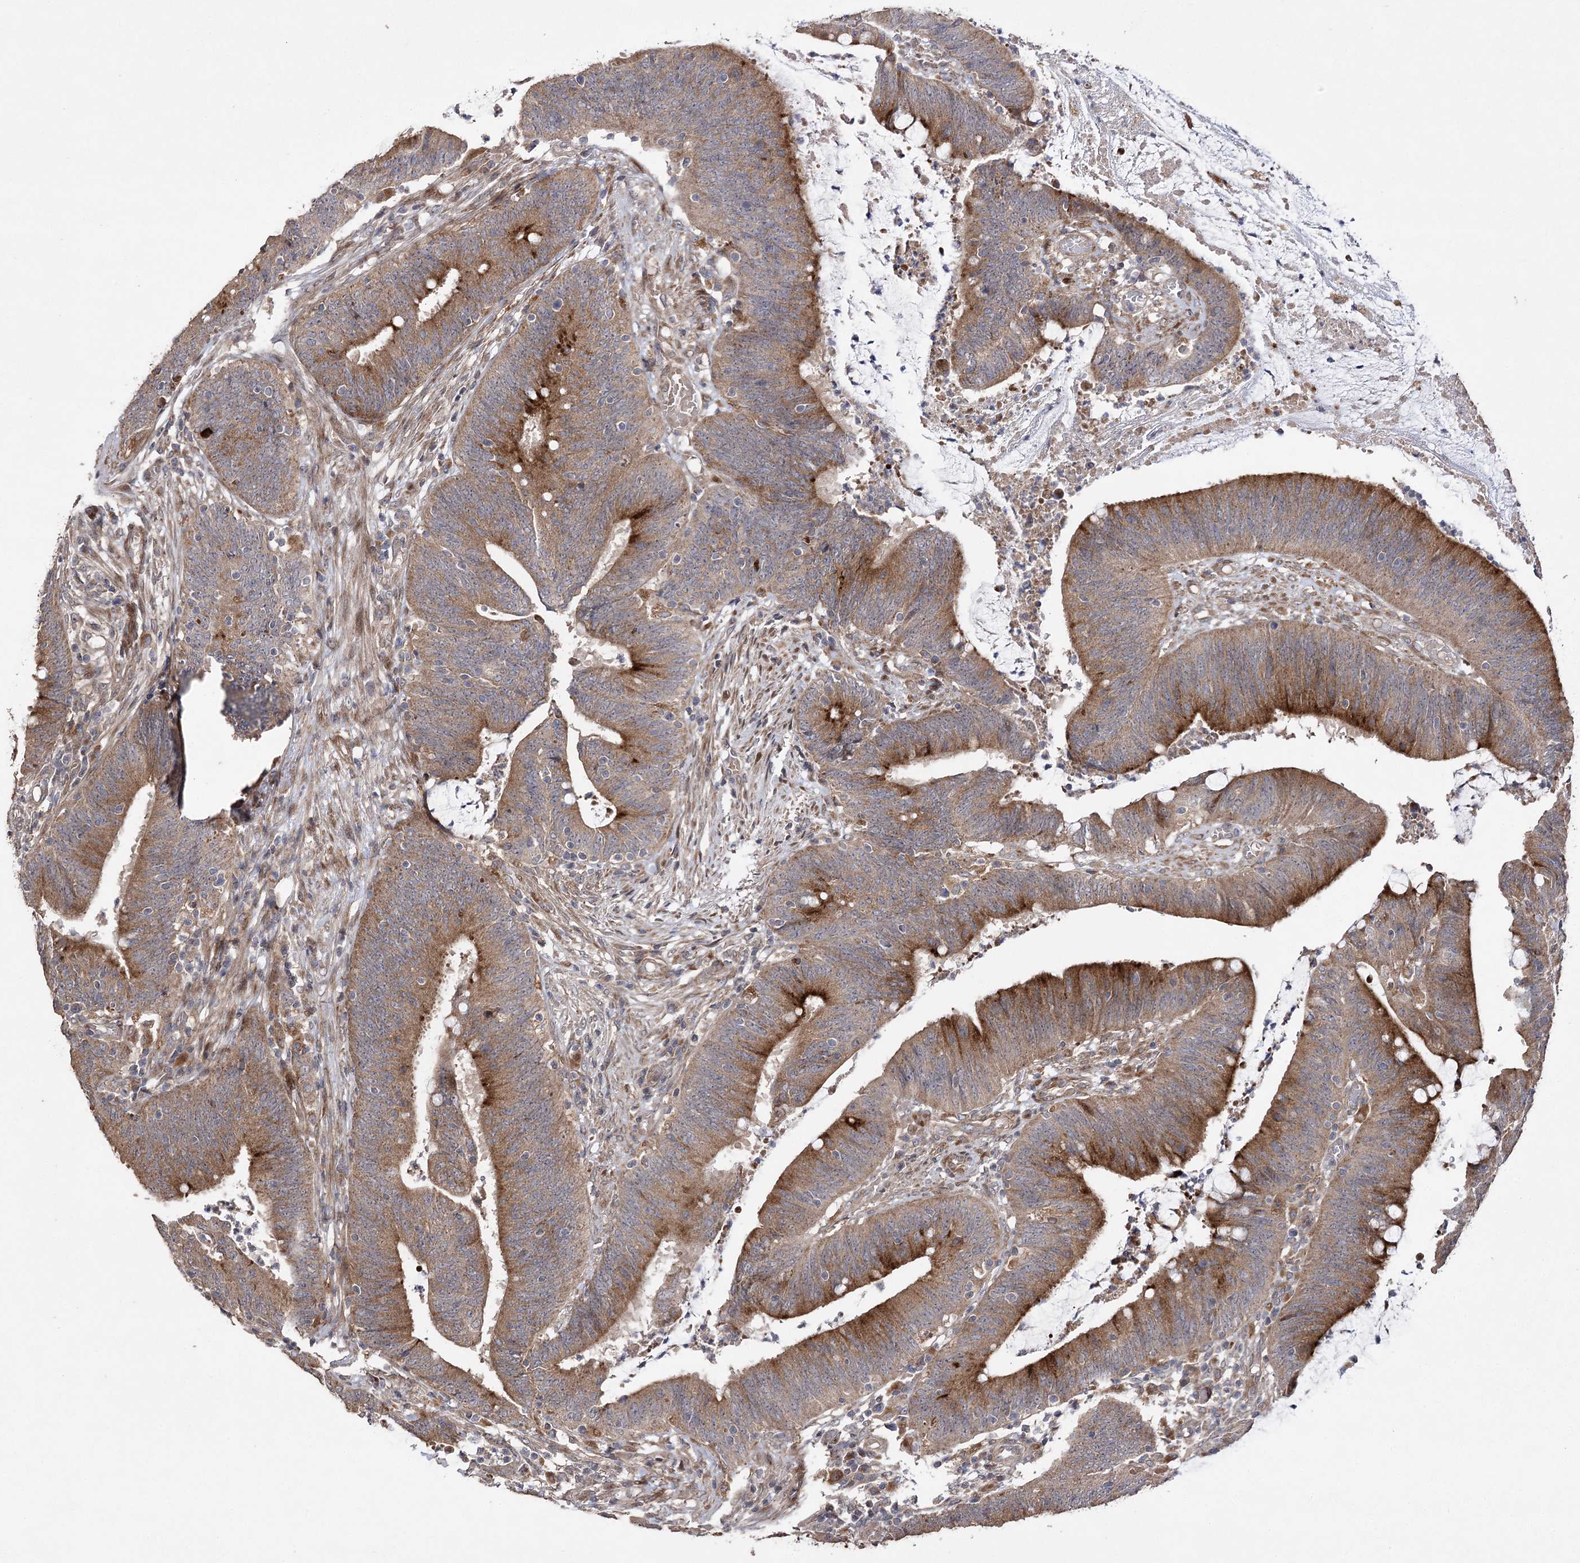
{"staining": {"intensity": "moderate", "quantity": ">75%", "location": "cytoplasmic/membranous"}, "tissue": "colorectal cancer", "cell_type": "Tumor cells", "image_type": "cancer", "snomed": [{"axis": "morphology", "description": "Adenocarcinoma, NOS"}, {"axis": "topography", "description": "Rectum"}], "caption": "Immunohistochemical staining of adenocarcinoma (colorectal) shows medium levels of moderate cytoplasmic/membranous protein positivity in about >75% of tumor cells.", "gene": "OBSL1", "patient": {"sex": "female", "age": 66}}